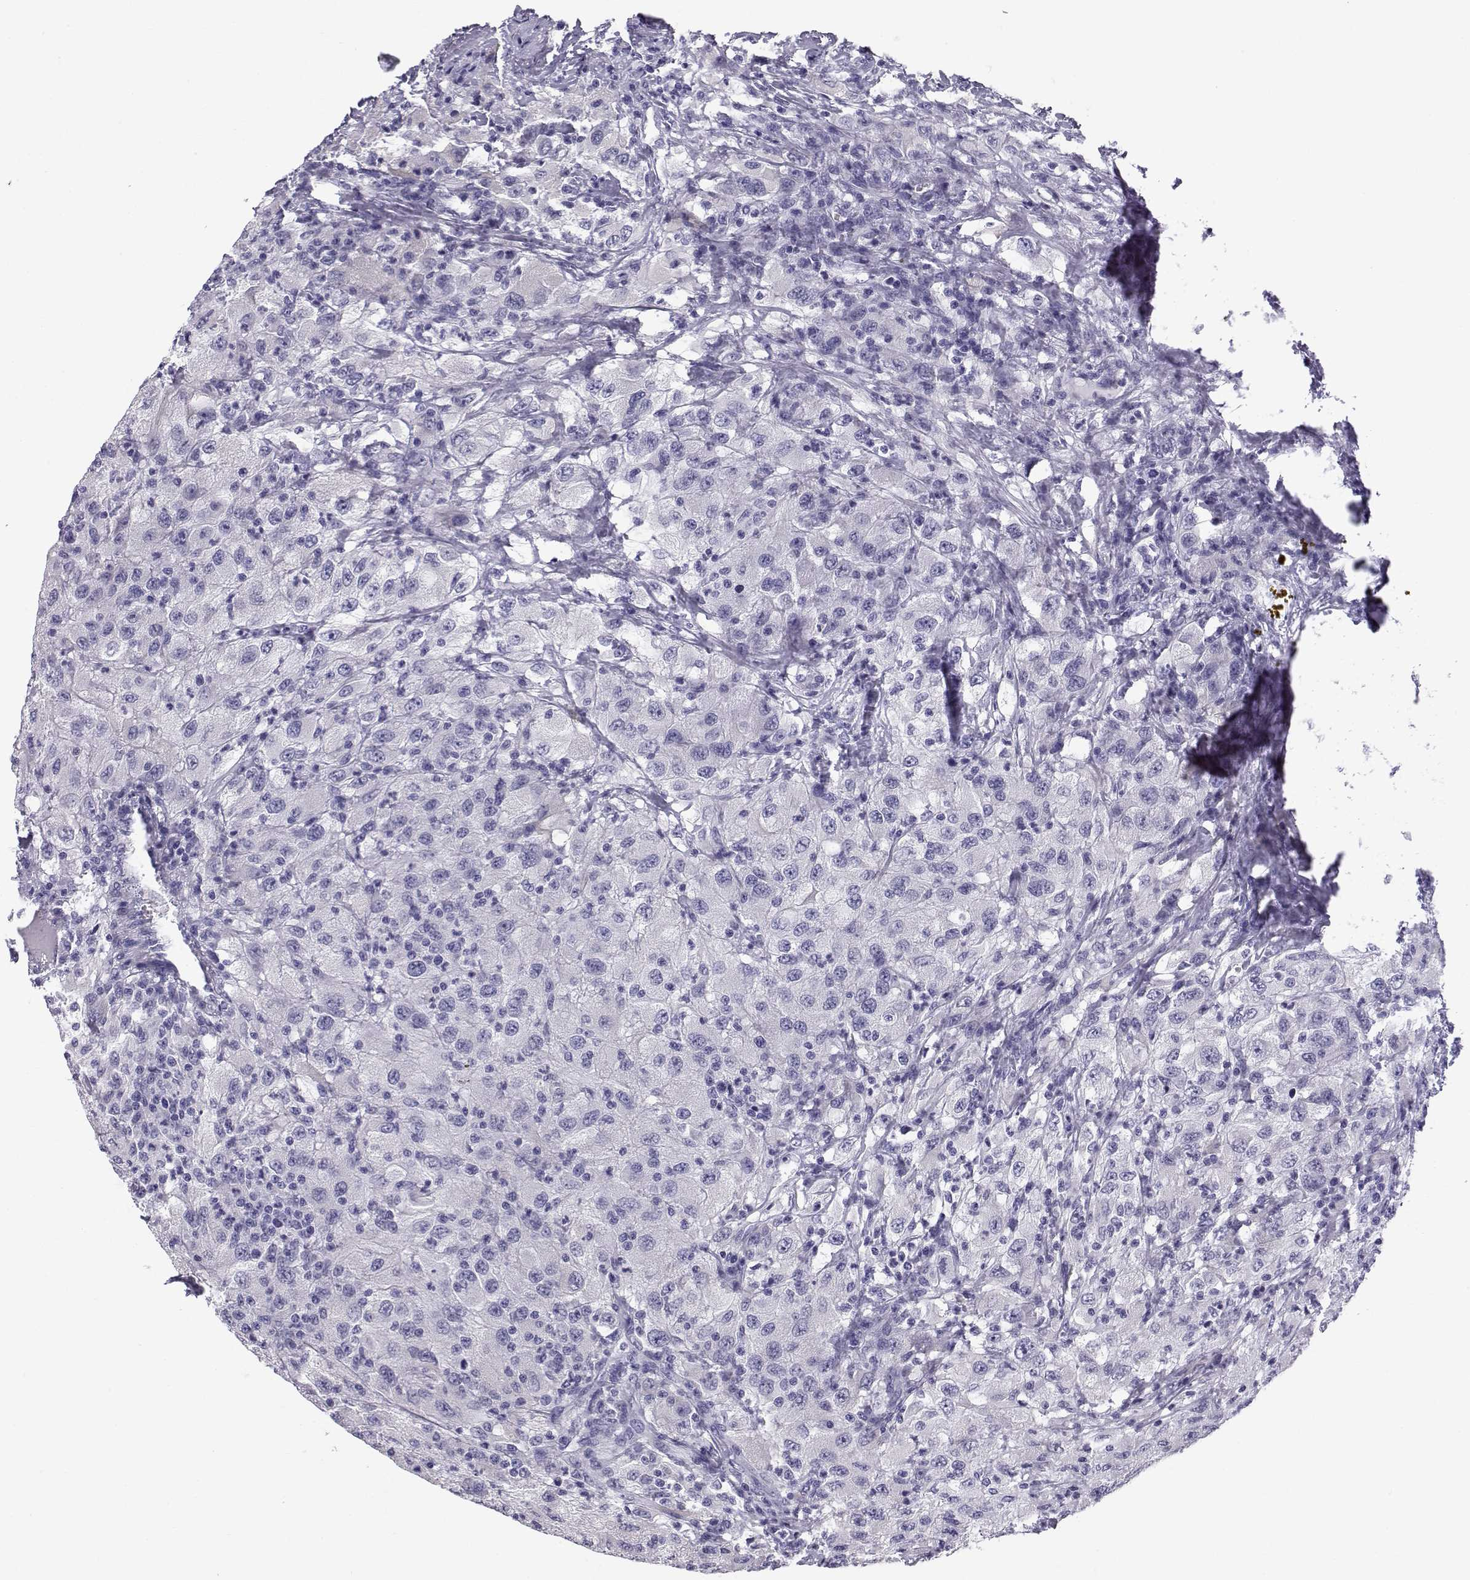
{"staining": {"intensity": "negative", "quantity": "none", "location": "none"}, "tissue": "renal cancer", "cell_type": "Tumor cells", "image_type": "cancer", "snomed": [{"axis": "morphology", "description": "Adenocarcinoma, NOS"}, {"axis": "topography", "description": "Kidney"}], "caption": "Human renal cancer stained for a protein using immunohistochemistry displays no positivity in tumor cells.", "gene": "RNASE12", "patient": {"sex": "female", "age": 67}}